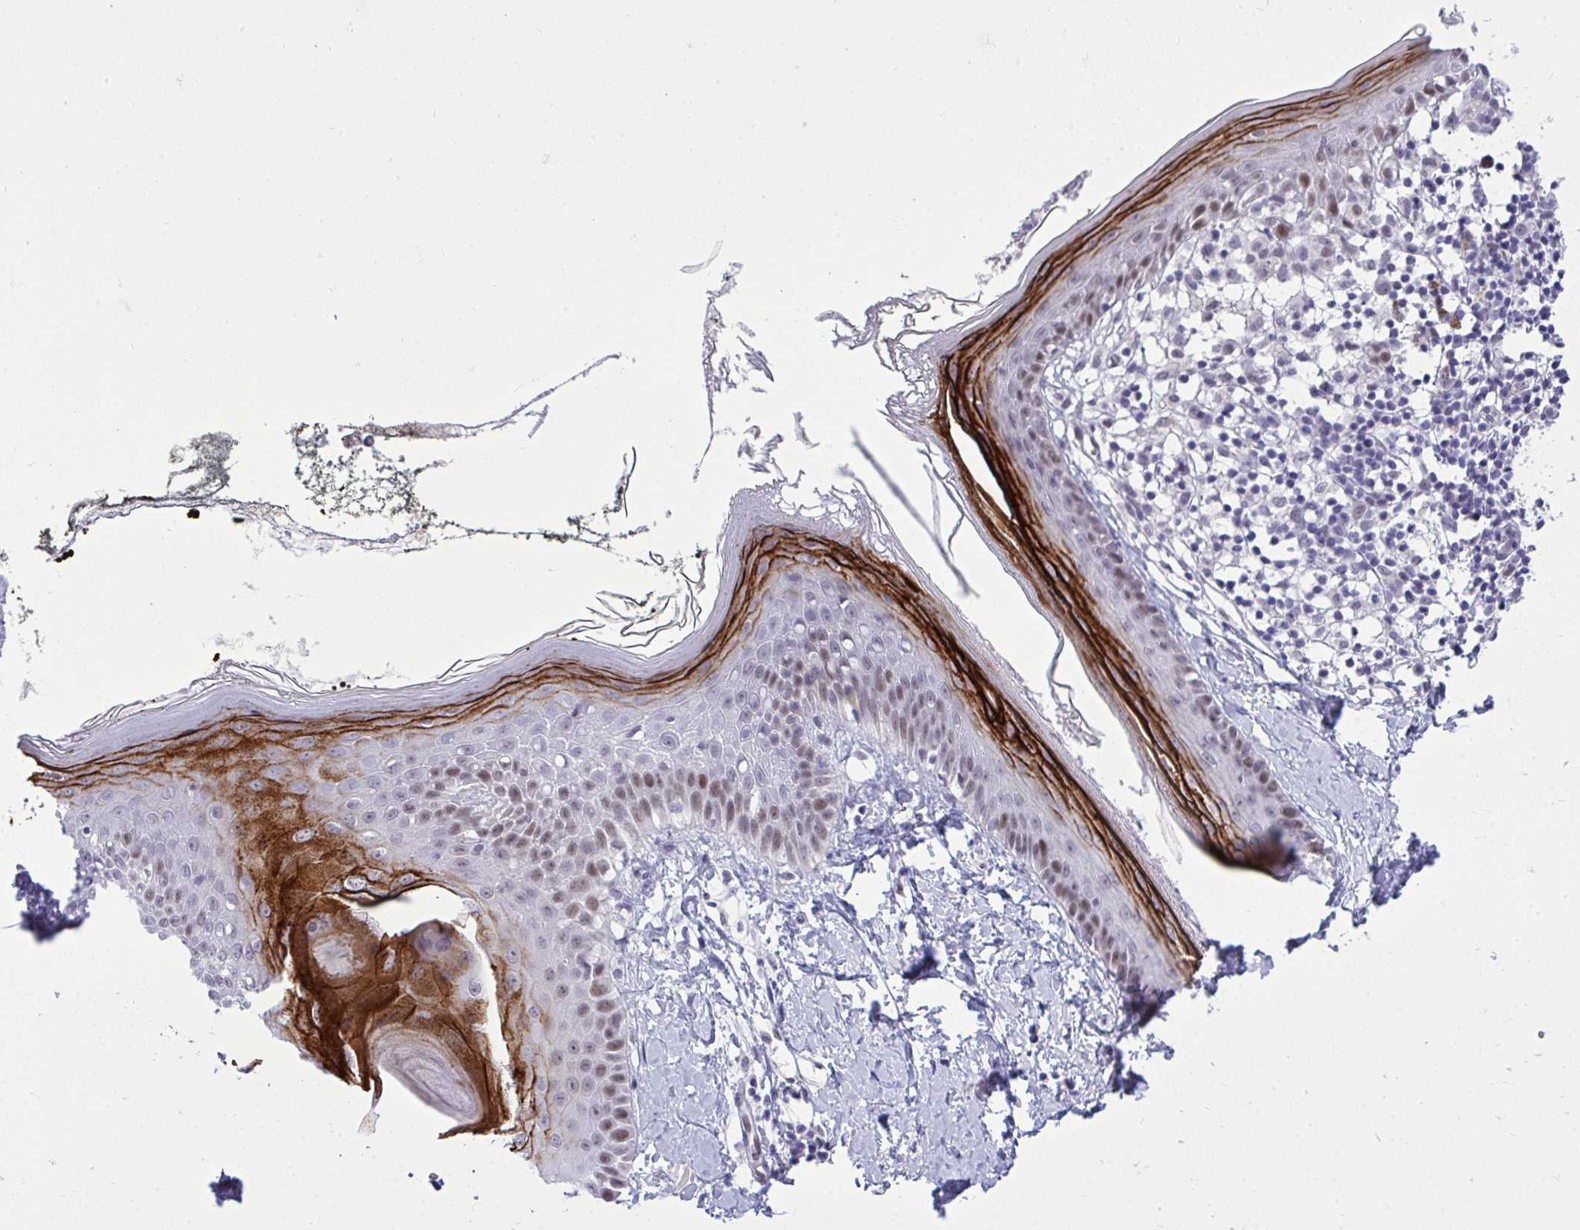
{"staining": {"intensity": "negative", "quantity": "none", "location": "none"}, "tissue": "skin", "cell_type": "Fibroblasts", "image_type": "normal", "snomed": [{"axis": "morphology", "description": "Normal tissue, NOS"}, {"axis": "topography", "description": "Skin"}], "caption": "High power microscopy micrograph of an immunohistochemistry (IHC) photomicrograph of benign skin, revealing no significant expression in fibroblasts. Brightfield microscopy of immunohistochemistry (IHC) stained with DAB (brown) and hematoxylin (blue), captured at high magnification.", "gene": "TEAD4", "patient": {"sex": "female", "age": 34}}